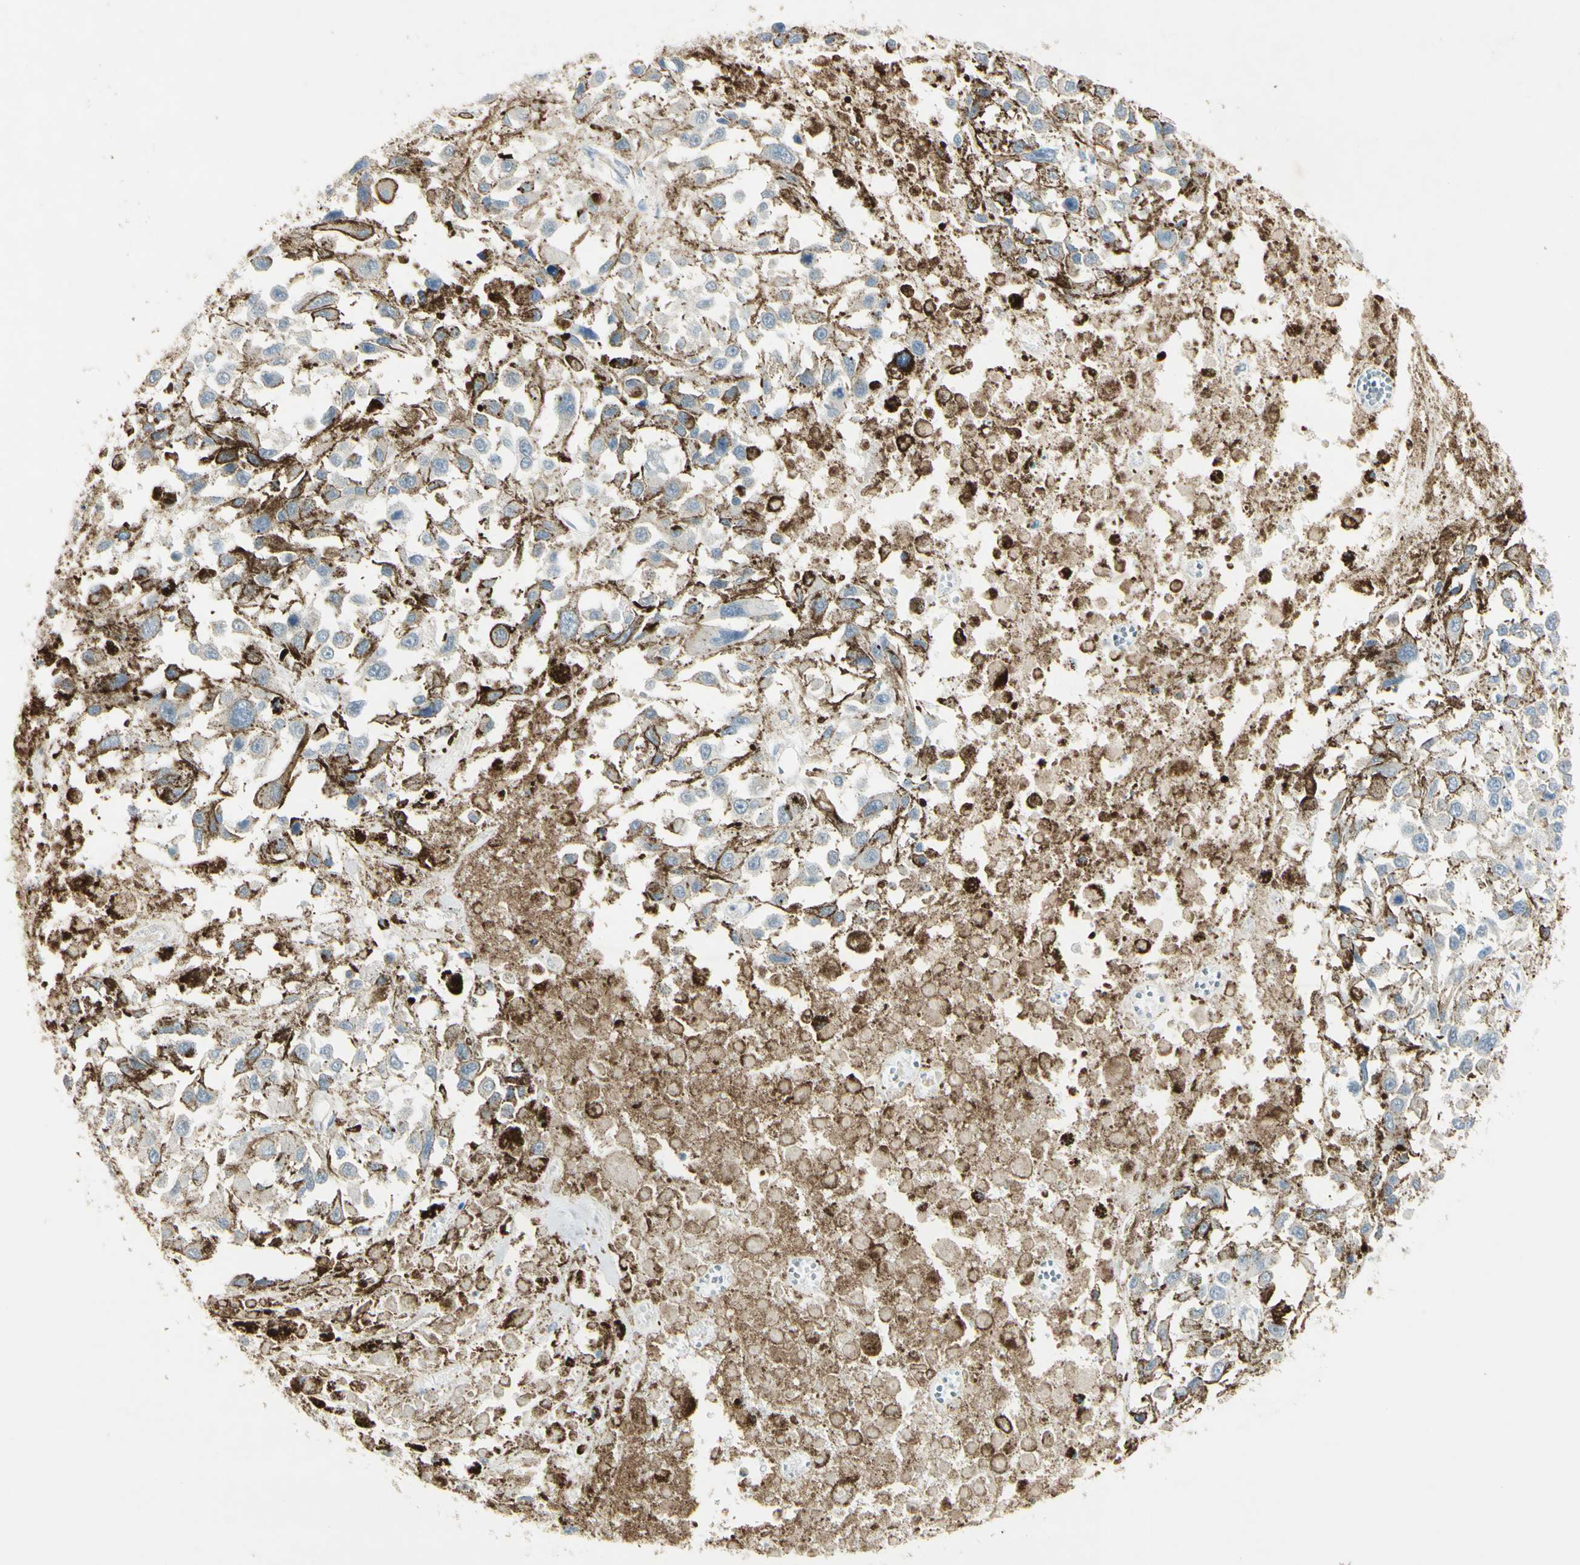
{"staining": {"intensity": "negative", "quantity": "none", "location": "none"}, "tissue": "melanoma", "cell_type": "Tumor cells", "image_type": "cancer", "snomed": [{"axis": "morphology", "description": "Malignant melanoma, Metastatic site"}, {"axis": "topography", "description": "Lymph node"}], "caption": "Melanoma was stained to show a protein in brown. There is no significant expression in tumor cells.", "gene": "AATK", "patient": {"sex": "male", "age": 59}}